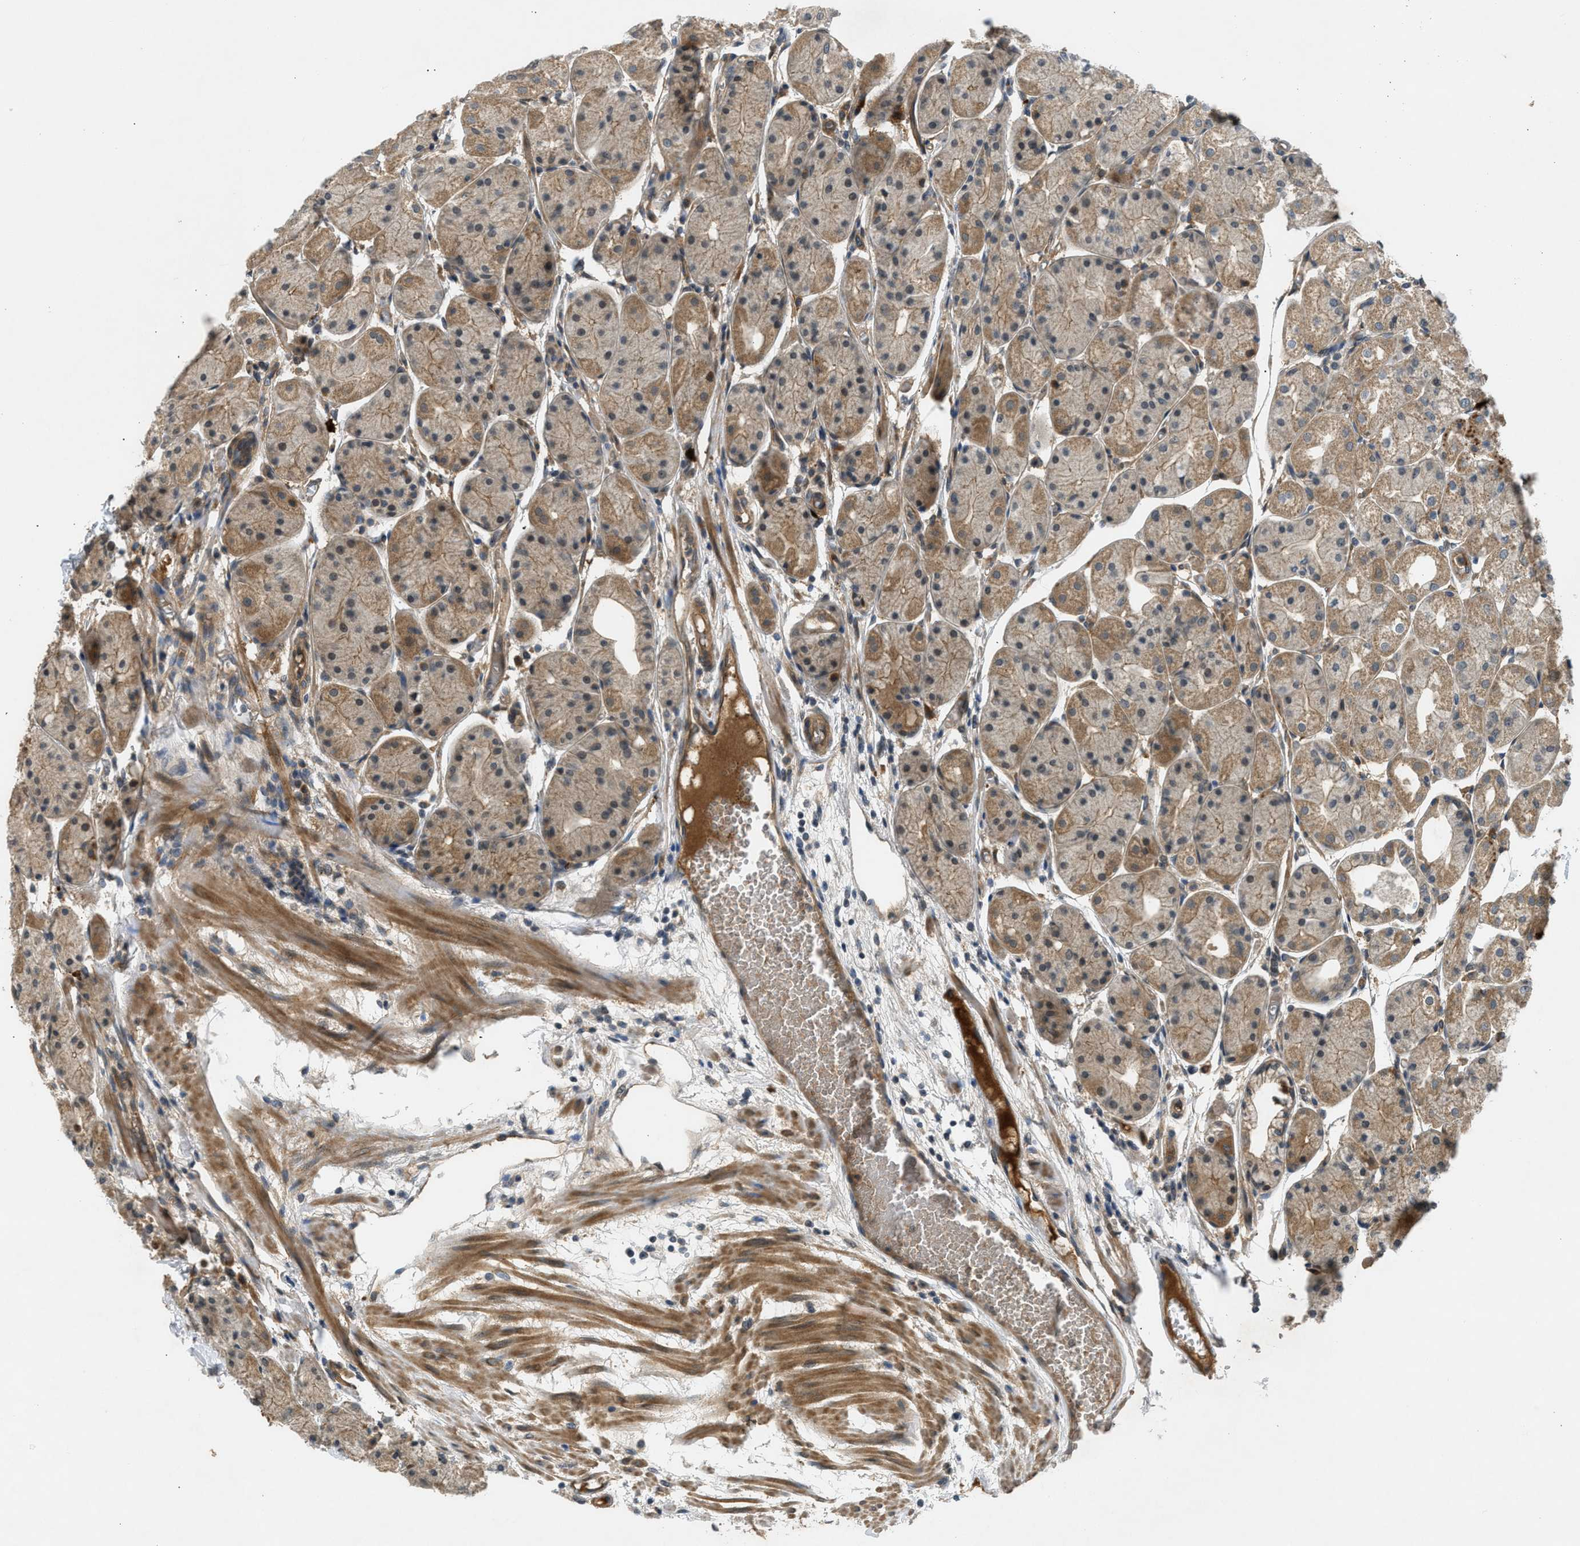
{"staining": {"intensity": "moderate", "quantity": ">75%", "location": "cytoplasmic/membranous"}, "tissue": "stomach", "cell_type": "Glandular cells", "image_type": "normal", "snomed": [{"axis": "morphology", "description": "Normal tissue, NOS"}, {"axis": "topography", "description": "Stomach, upper"}], "caption": "Immunohistochemical staining of unremarkable human stomach displays moderate cytoplasmic/membranous protein positivity in about >75% of glandular cells. Using DAB (brown) and hematoxylin (blue) stains, captured at high magnification using brightfield microscopy.", "gene": "ADCY8", "patient": {"sex": "male", "age": 72}}